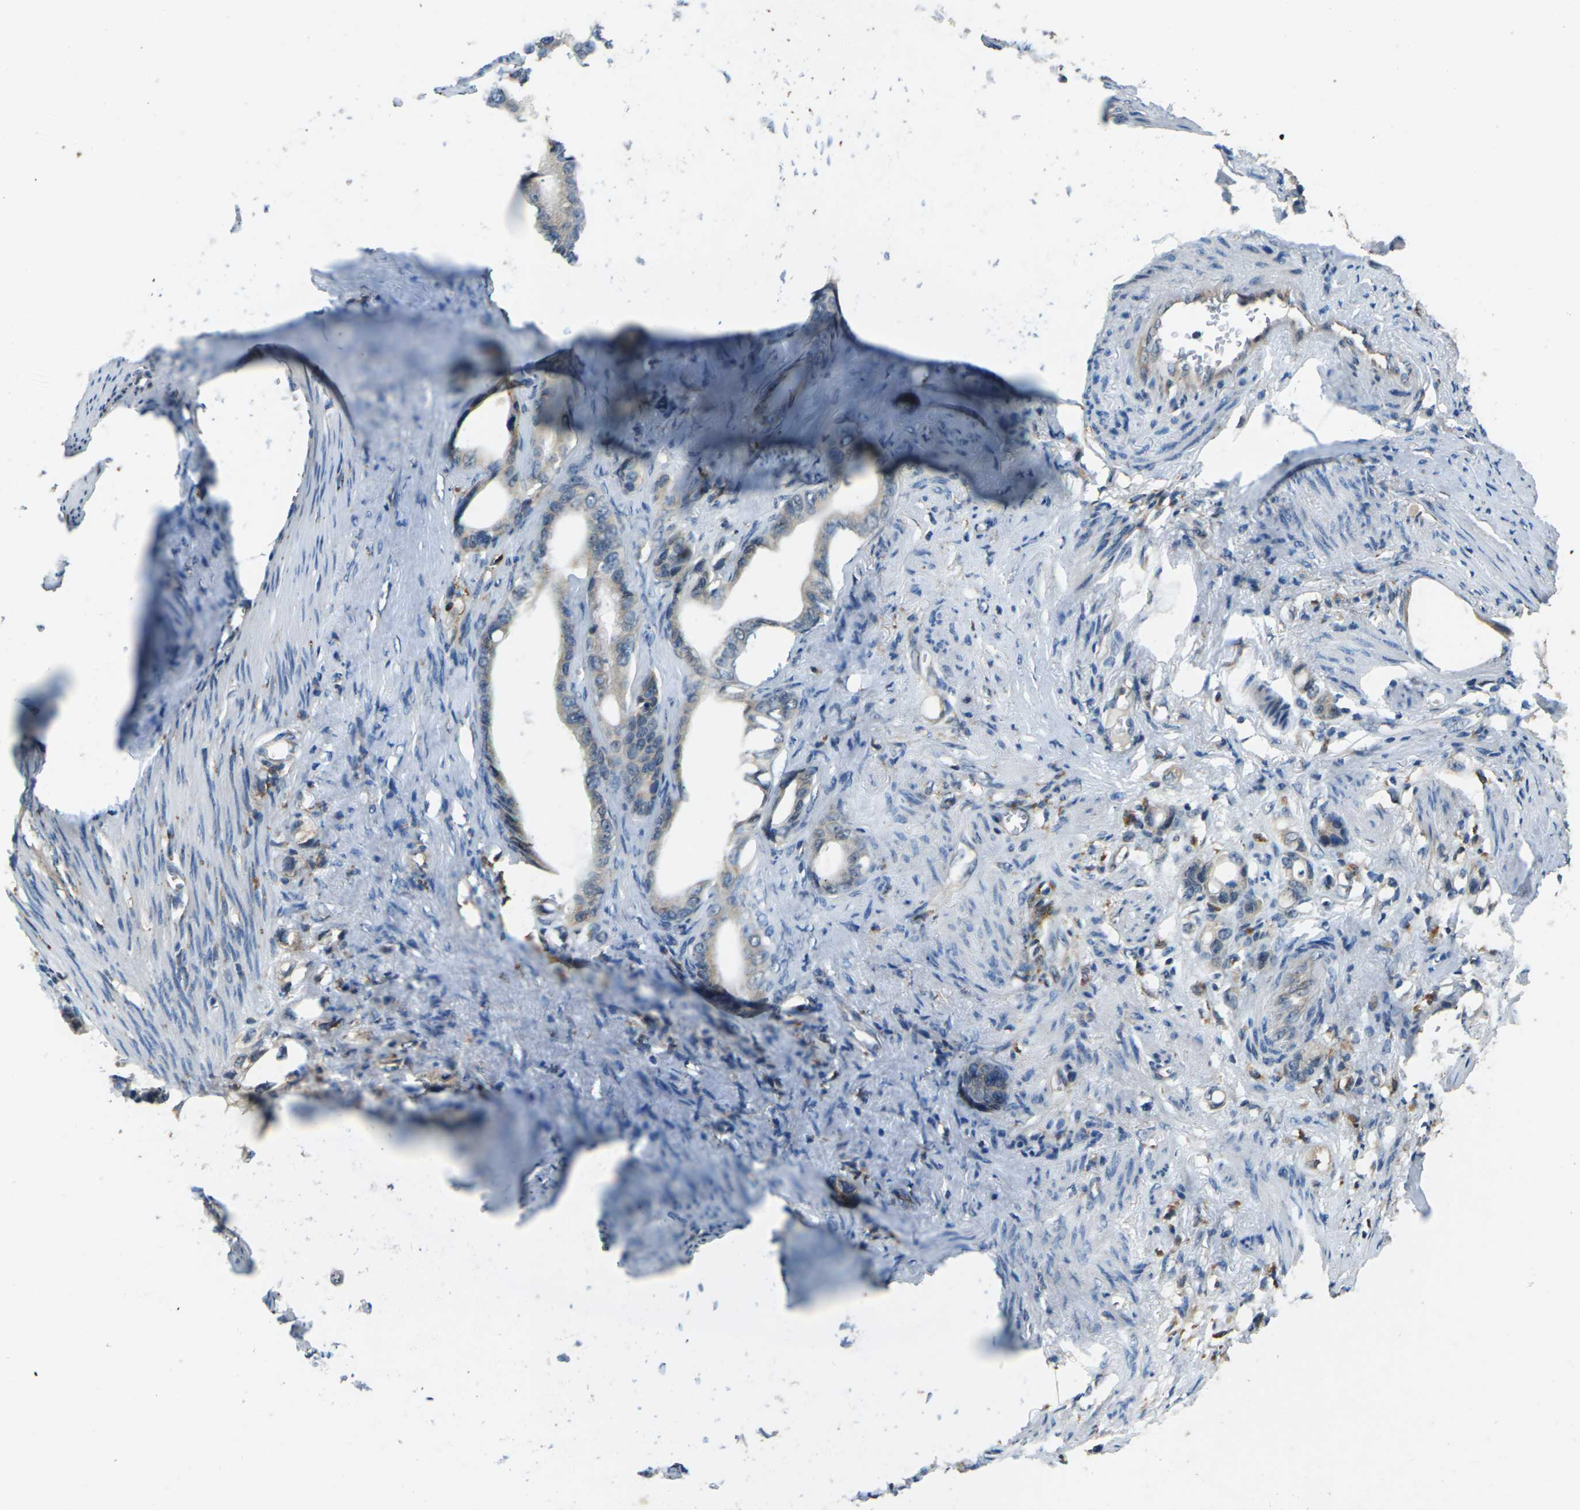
{"staining": {"intensity": "weak", "quantity": ">75%", "location": "cytoplasmic/membranous"}, "tissue": "stomach cancer", "cell_type": "Tumor cells", "image_type": "cancer", "snomed": [{"axis": "morphology", "description": "Adenocarcinoma, NOS"}, {"axis": "topography", "description": "Stomach"}], "caption": "A brown stain highlights weak cytoplasmic/membranous positivity of a protein in human stomach adenocarcinoma tumor cells.", "gene": "SLC31A2", "patient": {"sex": "female", "age": 75}}